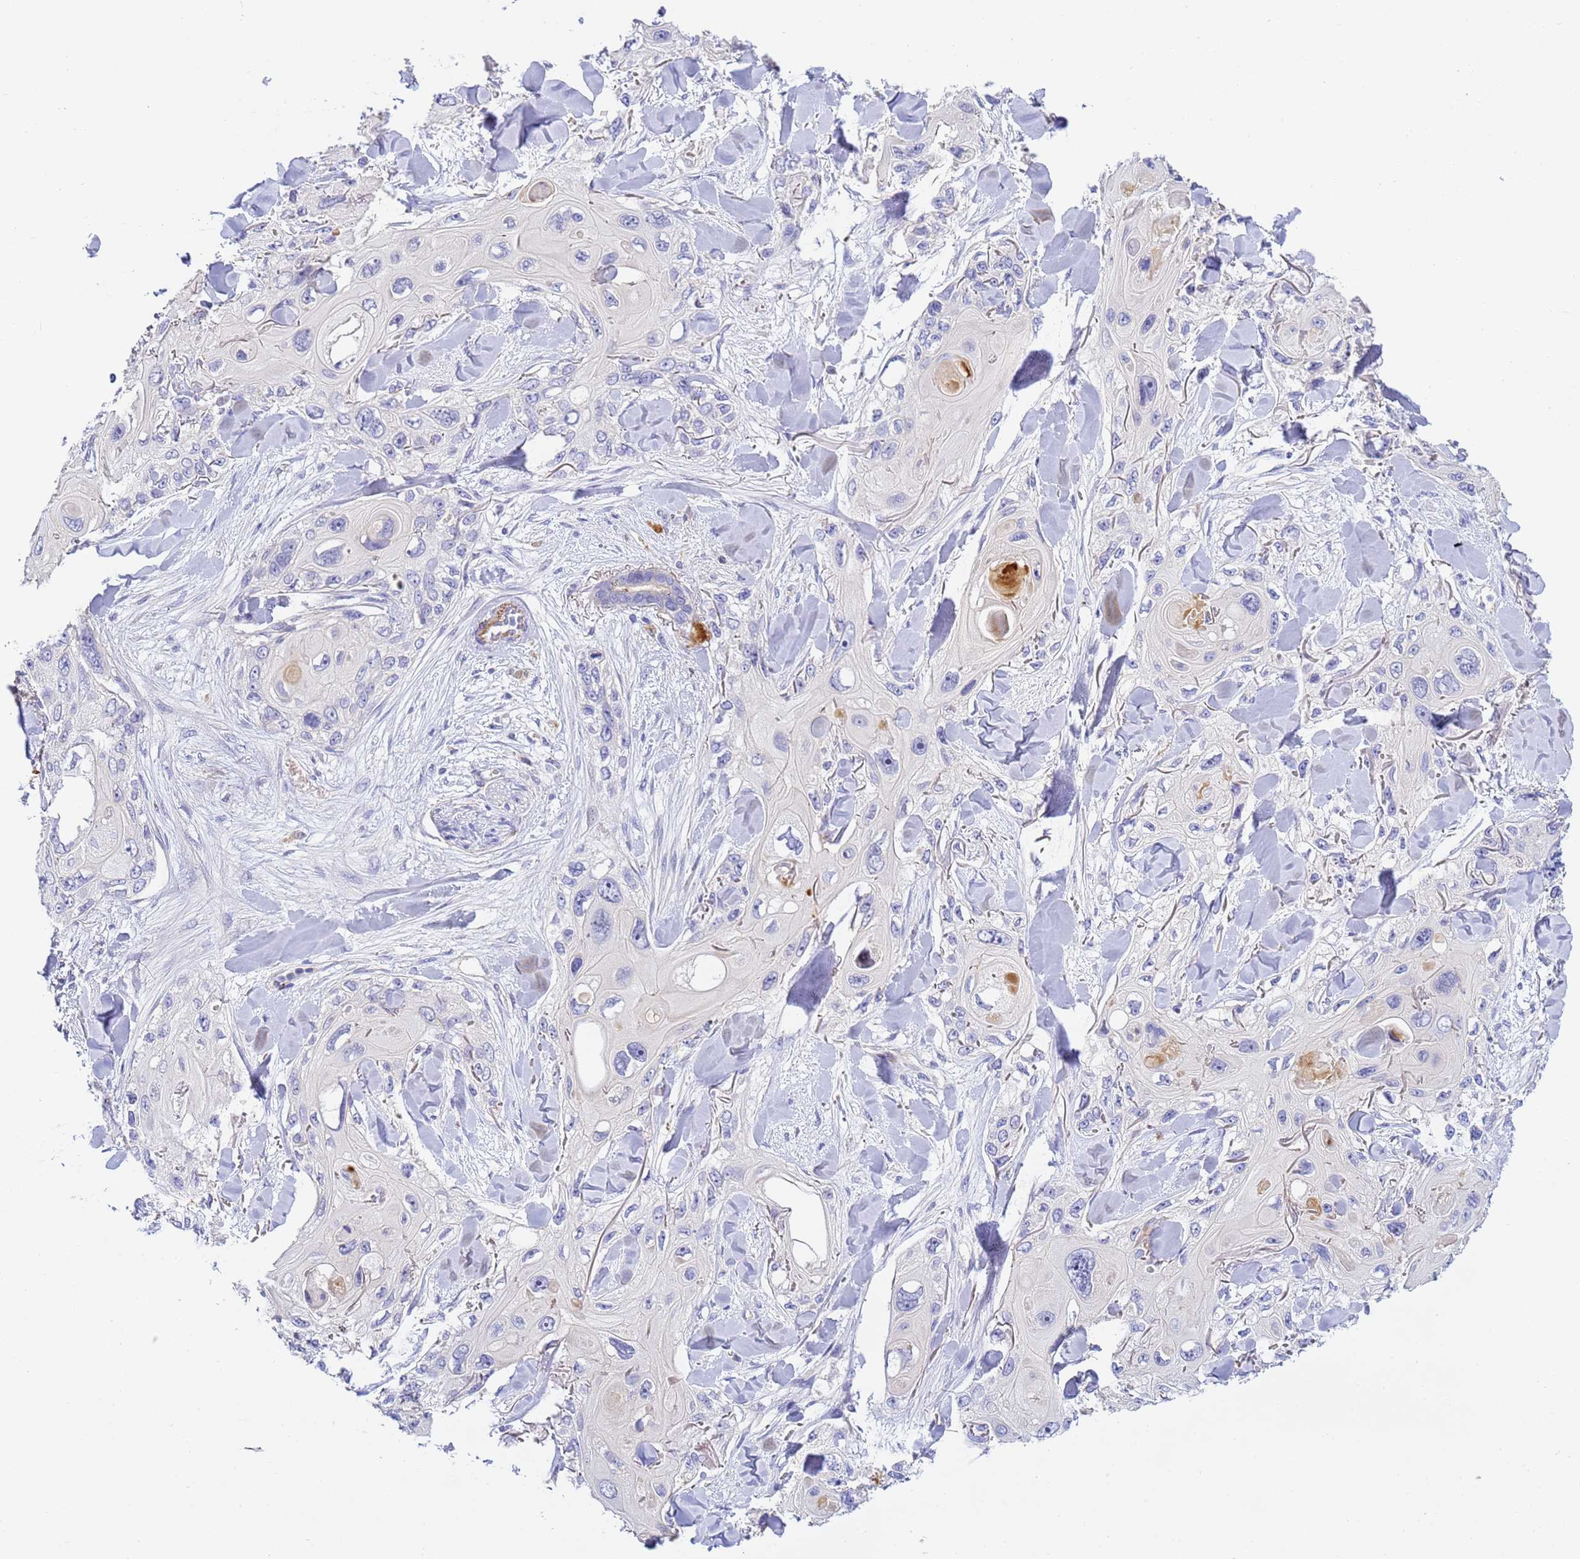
{"staining": {"intensity": "negative", "quantity": "none", "location": "none"}, "tissue": "skin cancer", "cell_type": "Tumor cells", "image_type": "cancer", "snomed": [{"axis": "morphology", "description": "Normal tissue, NOS"}, {"axis": "morphology", "description": "Squamous cell carcinoma, NOS"}, {"axis": "topography", "description": "Skin"}], "caption": "Histopathology image shows no protein positivity in tumor cells of skin cancer tissue. The staining is performed using DAB (3,3'-diaminobenzidine) brown chromogen with nuclei counter-stained in using hematoxylin.", "gene": "CFH", "patient": {"sex": "male", "age": 72}}